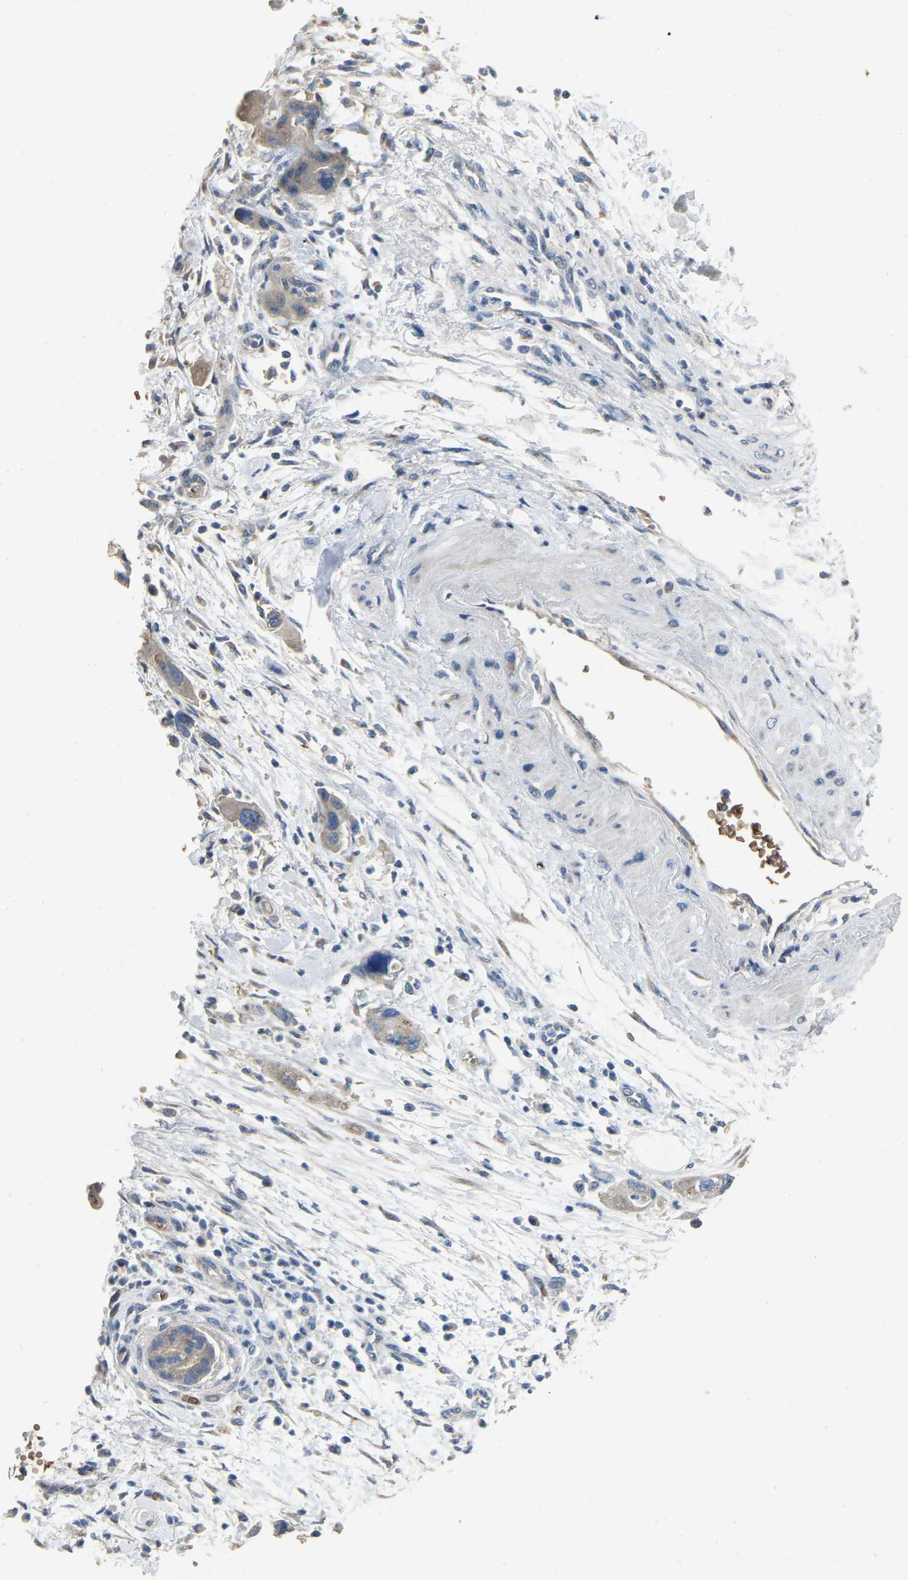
{"staining": {"intensity": "weak", "quantity": "25%-75%", "location": "cytoplasmic/membranous"}, "tissue": "pancreatic cancer", "cell_type": "Tumor cells", "image_type": "cancer", "snomed": [{"axis": "morphology", "description": "Normal tissue, NOS"}, {"axis": "morphology", "description": "Adenocarcinoma, NOS"}, {"axis": "topography", "description": "Pancreas"}], "caption": "Immunohistochemistry micrograph of neoplastic tissue: human pancreatic cancer stained using IHC reveals low levels of weak protein expression localized specifically in the cytoplasmic/membranous of tumor cells, appearing as a cytoplasmic/membranous brown color.", "gene": "CFAP298", "patient": {"sex": "female", "age": 71}}